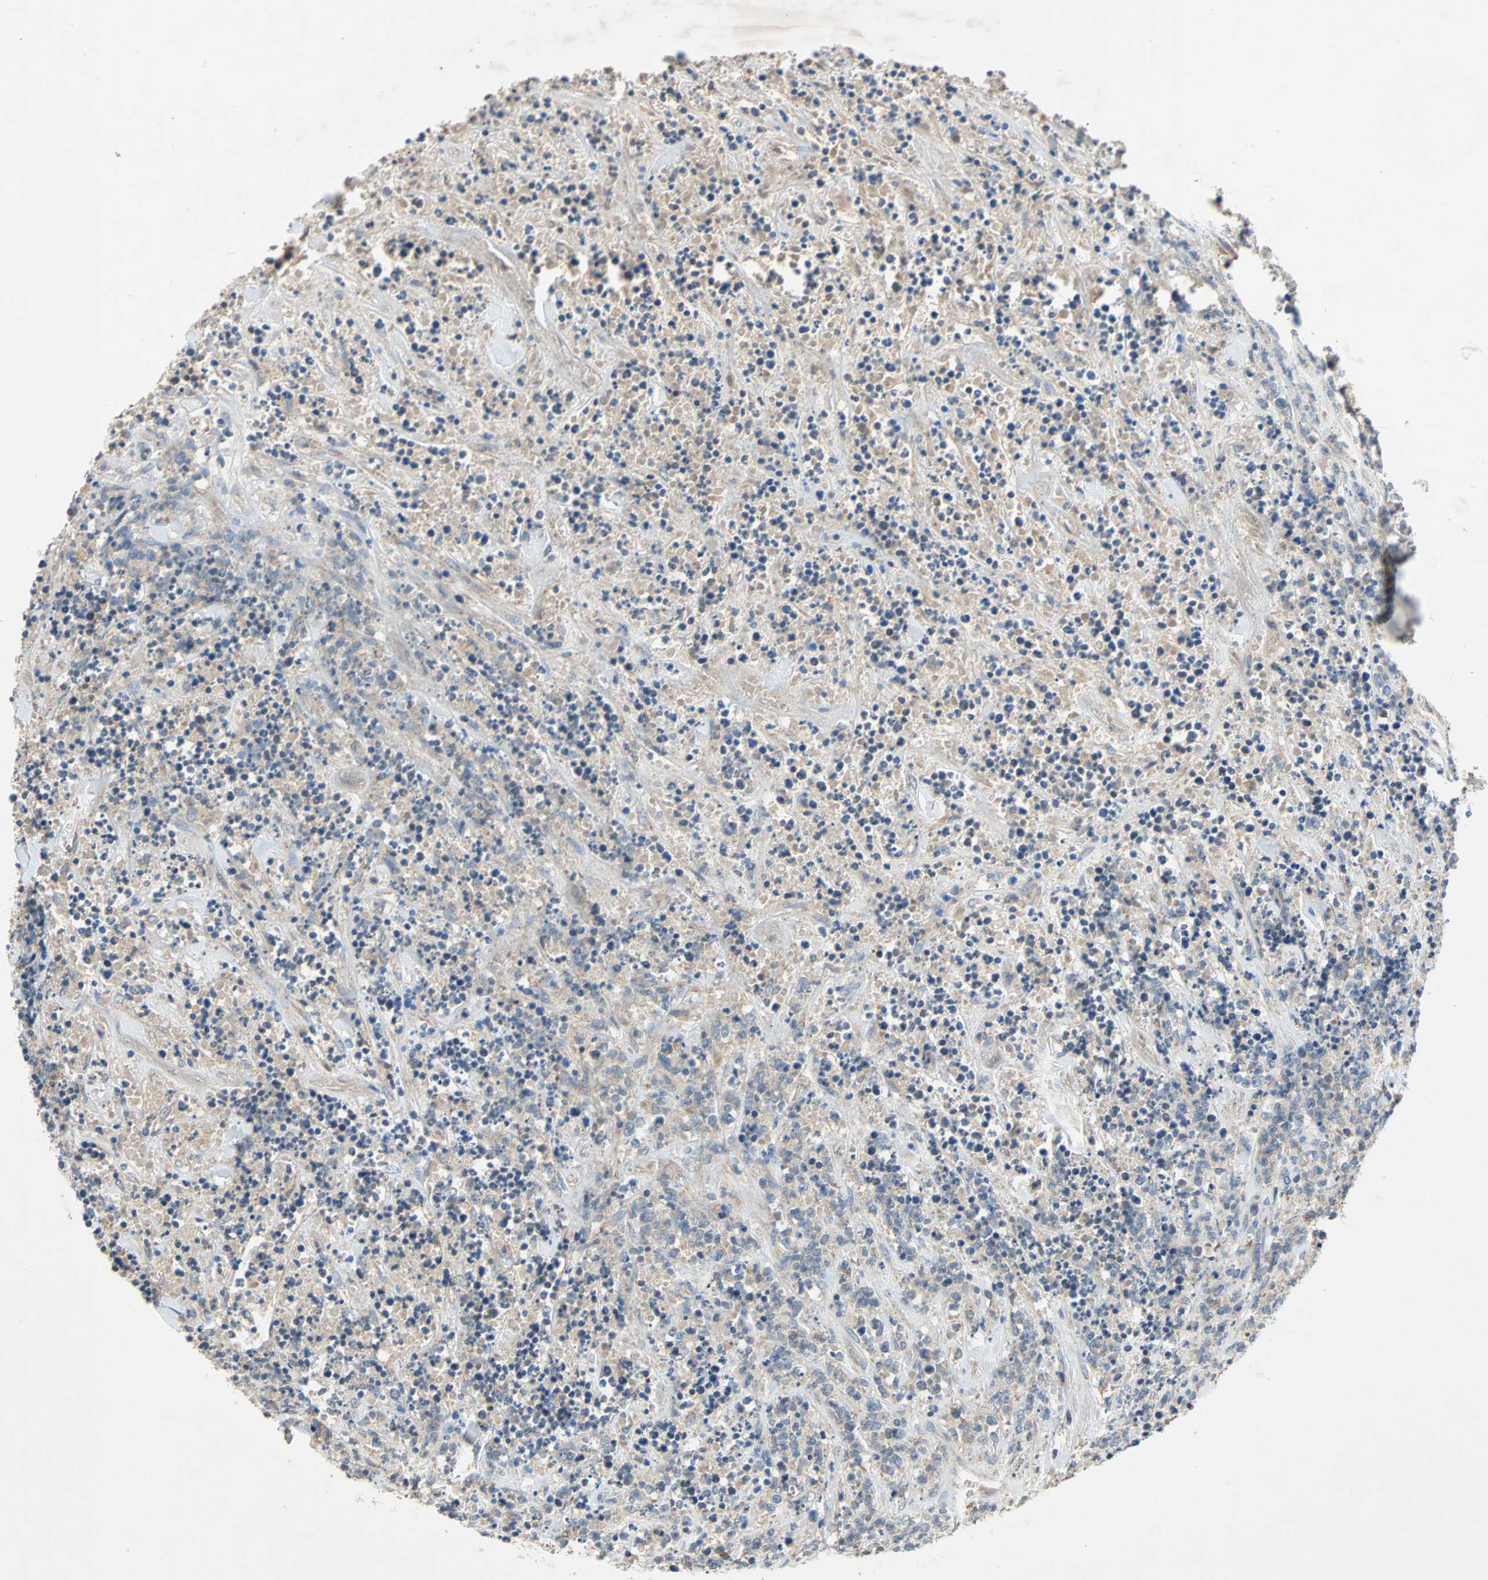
{"staining": {"intensity": "weak", "quantity": ">75%", "location": "cytoplasmic/membranous"}, "tissue": "lymphoma", "cell_type": "Tumor cells", "image_type": "cancer", "snomed": [{"axis": "morphology", "description": "Malignant lymphoma, non-Hodgkin's type, High grade"}, {"axis": "topography", "description": "Soft tissue"}], "caption": "Weak cytoplasmic/membranous expression for a protein is appreciated in about >75% of tumor cells of high-grade malignant lymphoma, non-Hodgkin's type using immunohistochemistry (IHC).", "gene": "XYLT1", "patient": {"sex": "male", "age": 18}}